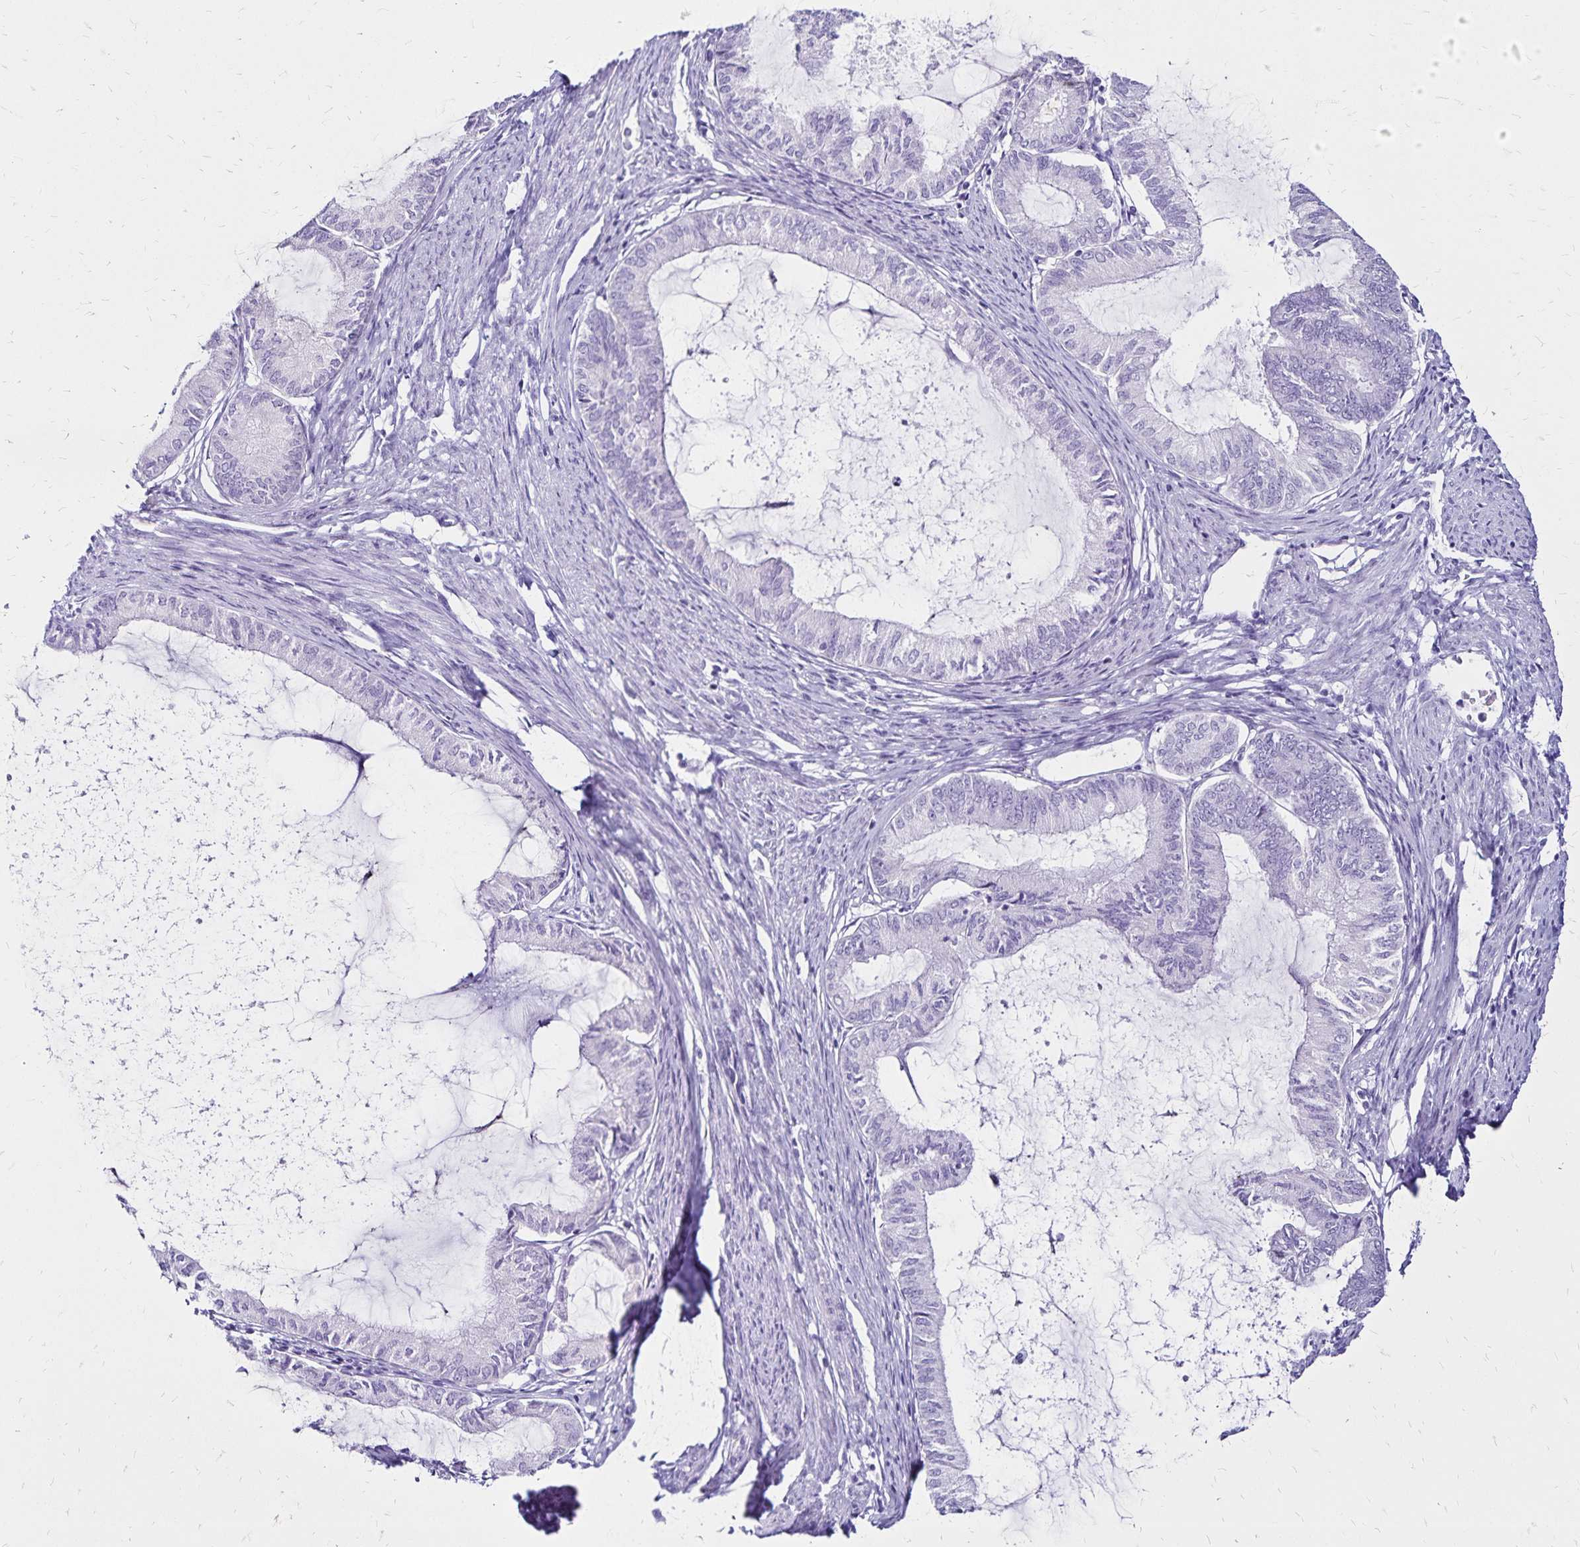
{"staining": {"intensity": "negative", "quantity": "none", "location": "none"}, "tissue": "endometrial cancer", "cell_type": "Tumor cells", "image_type": "cancer", "snomed": [{"axis": "morphology", "description": "Adenocarcinoma, NOS"}, {"axis": "topography", "description": "Endometrium"}], "caption": "Immunohistochemical staining of endometrial cancer displays no significant staining in tumor cells. Brightfield microscopy of immunohistochemistry (IHC) stained with DAB (3,3'-diaminobenzidine) (brown) and hematoxylin (blue), captured at high magnification.", "gene": "LIN28B", "patient": {"sex": "female", "age": 86}}